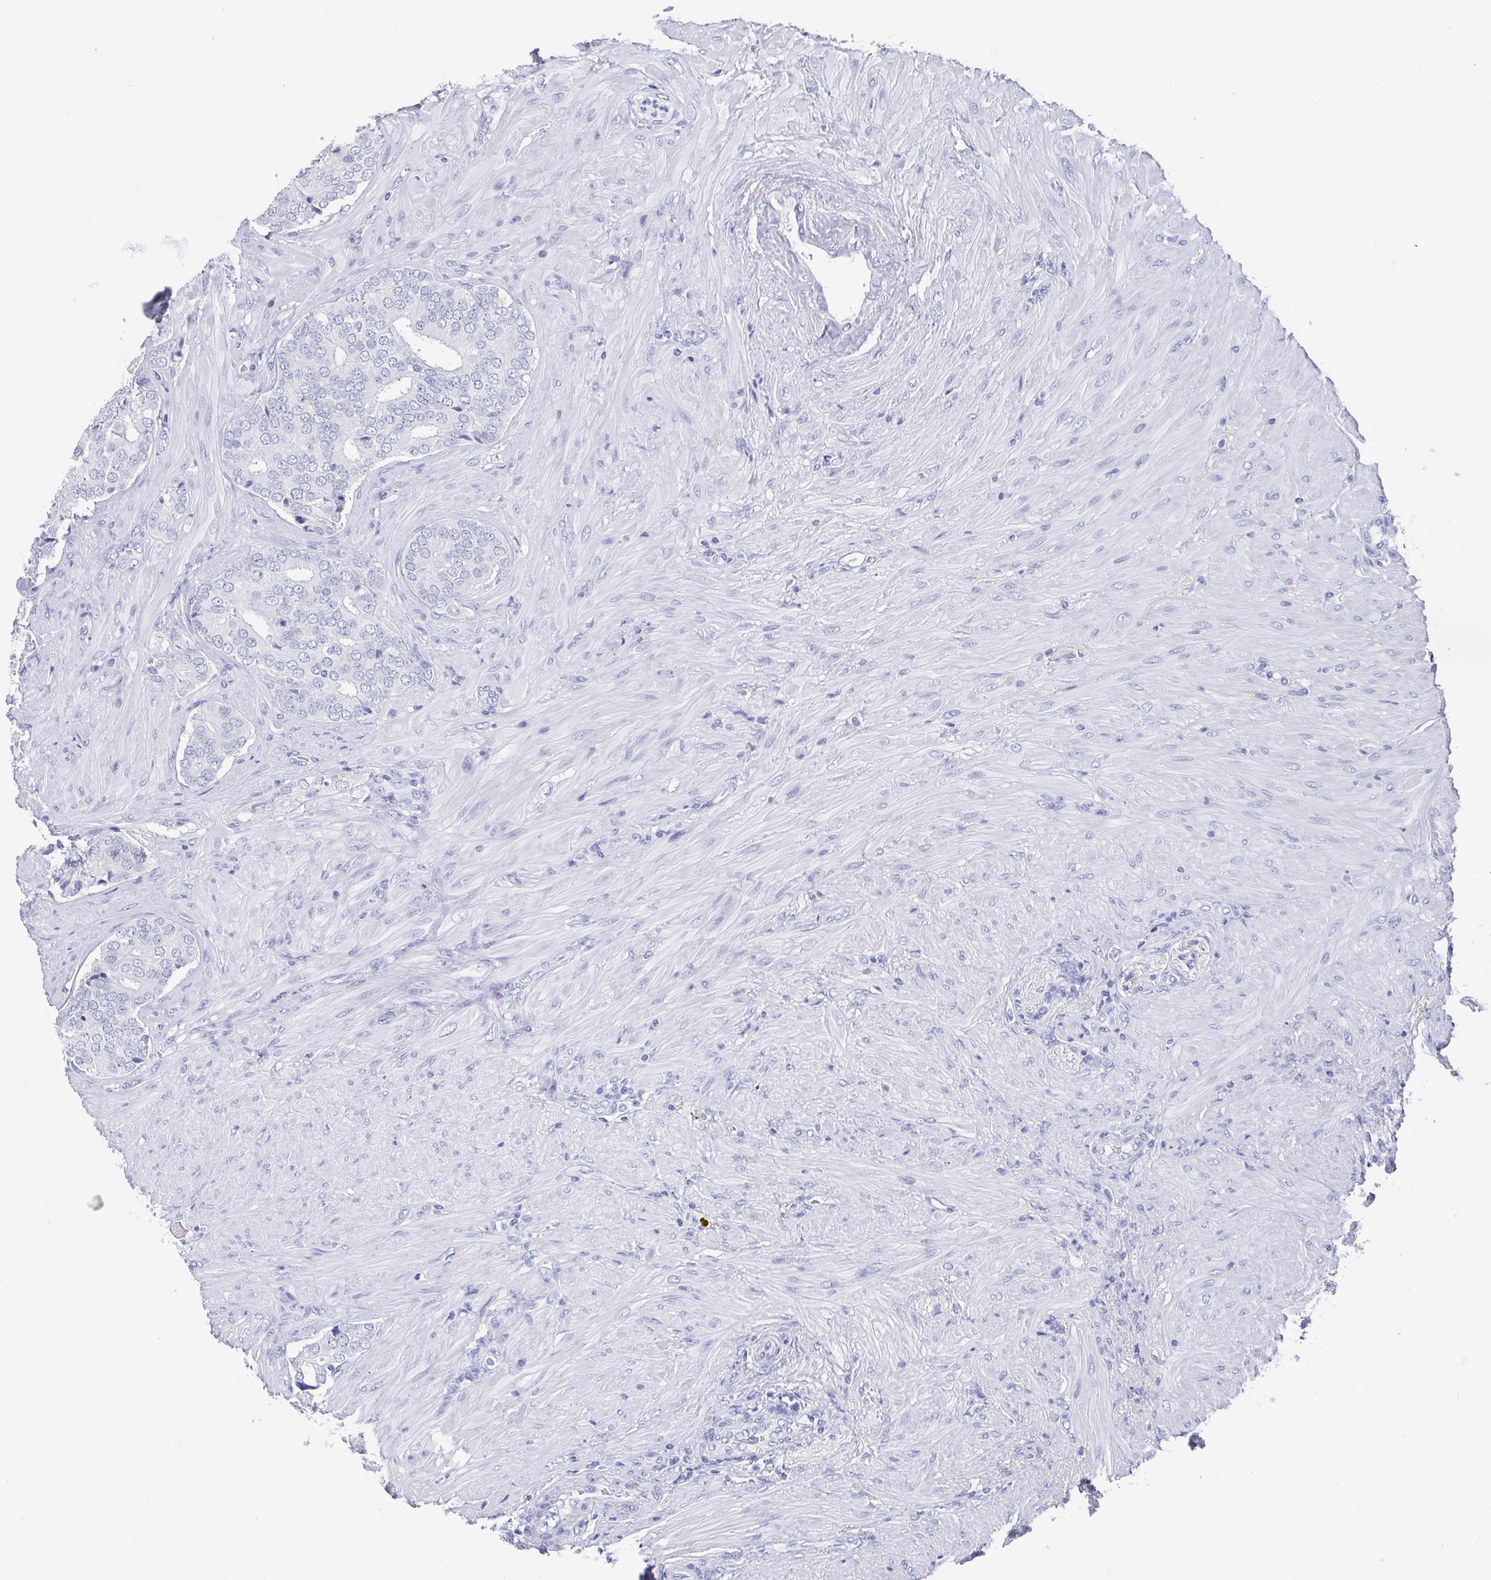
{"staining": {"intensity": "negative", "quantity": "none", "location": "none"}, "tissue": "prostate cancer", "cell_type": "Tumor cells", "image_type": "cancer", "snomed": [{"axis": "morphology", "description": "Adenocarcinoma, High grade"}, {"axis": "topography", "description": "Prostate"}], "caption": "Tumor cells are negative for protein expression in human prostate high-grade adenocarcinoma. (DAB IHC, high magnification).", "gene": "TNFRSF8", "patient": {"sex": "male", "age": 62}}